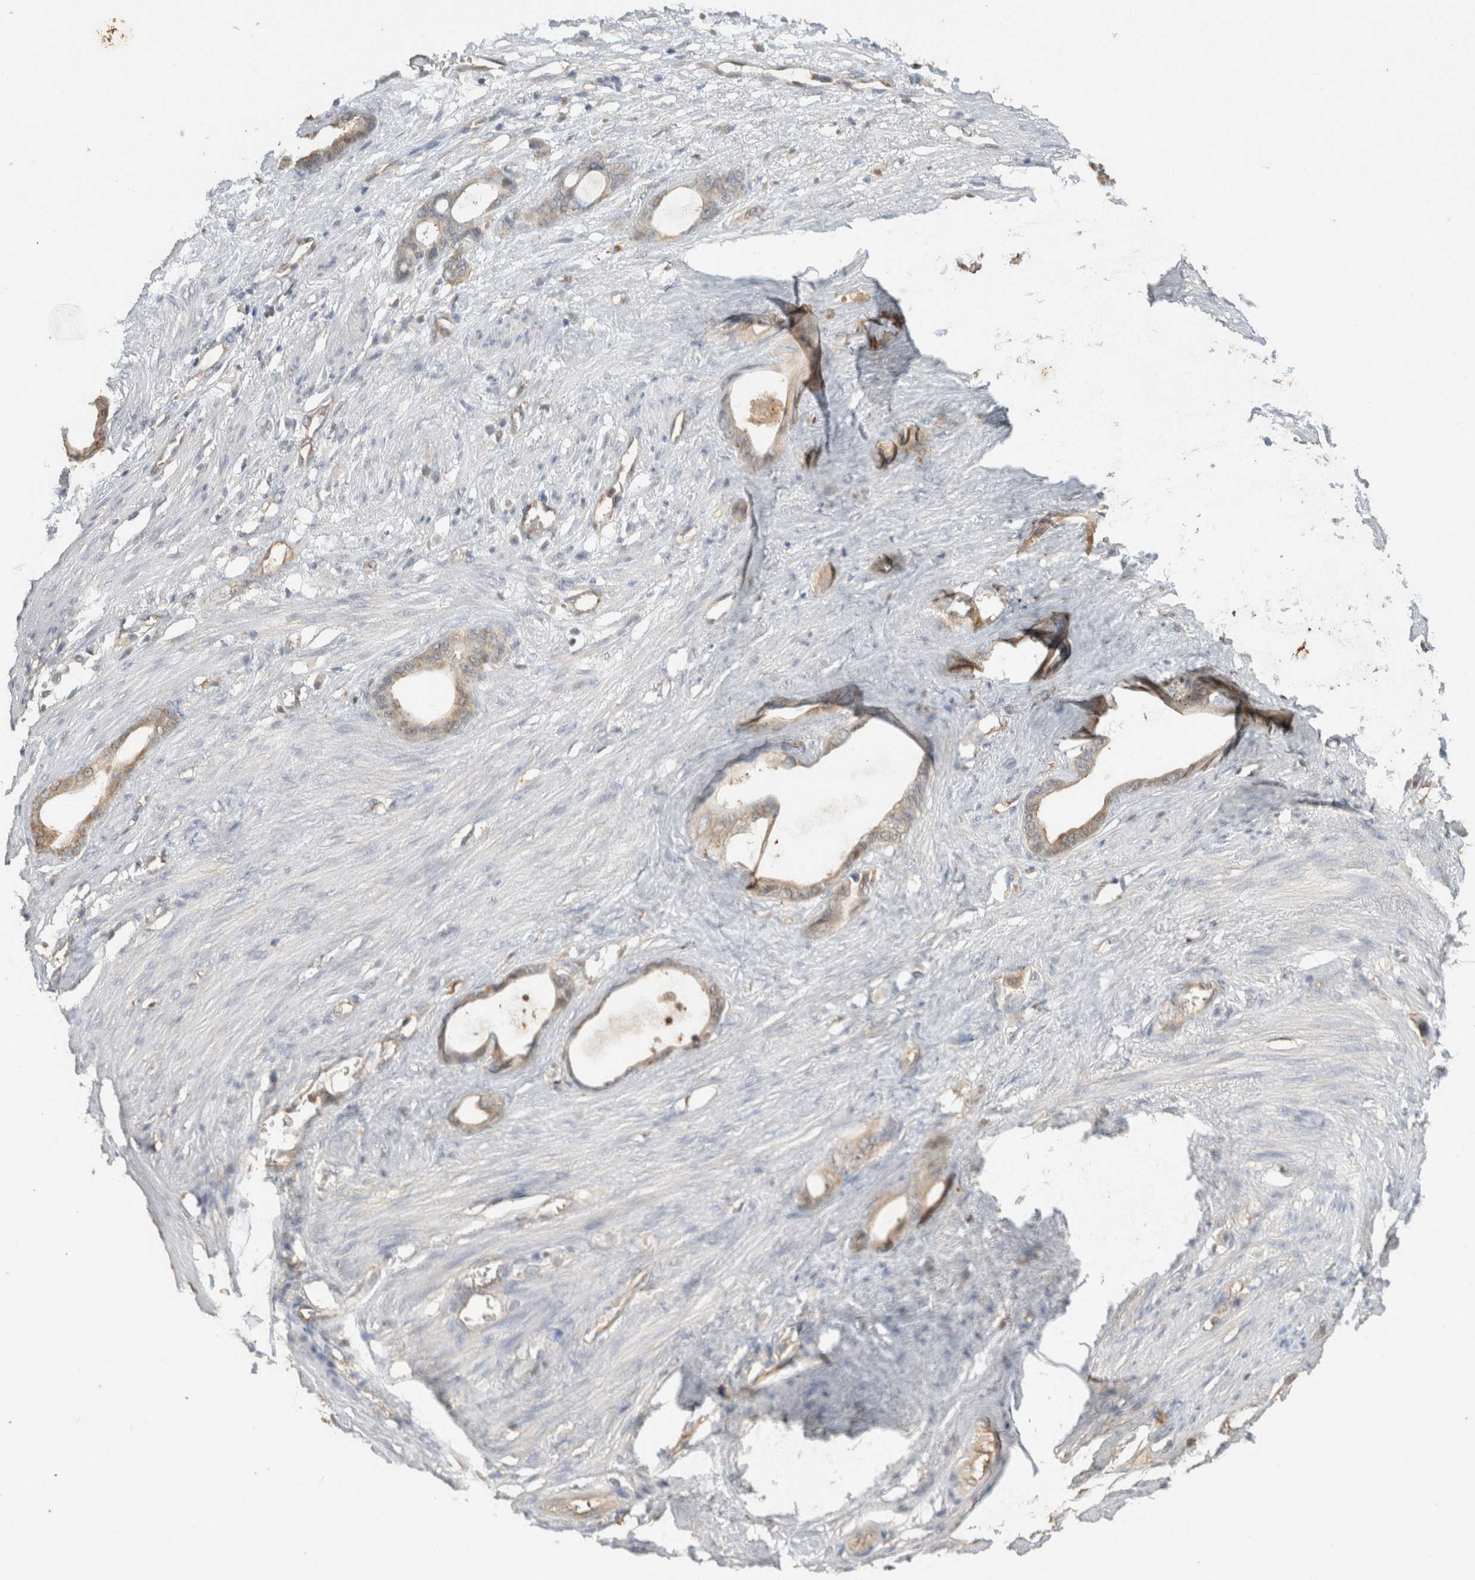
{"staining": {"intensity": "weak", "quantity": ">75%", "location": "cytoplasmic/membranous"}, "tissue": "stomach cancer", "cell_type": "Tumor cells", "image_type": "cancer", "snomed": [{"axis": "morphology", "description": "Adenocarcinoma, NOS"}, {"axis": "topography", "description": "Stomach"}], "caption": "Stomach cancer stained for a protein (brown) demonstrates weak cytoplasmic/membranous positive positivity in approximately >75% of tumor cells.", "gene": "YWHAH", "patient": {"sex": "female", "age": 75}}